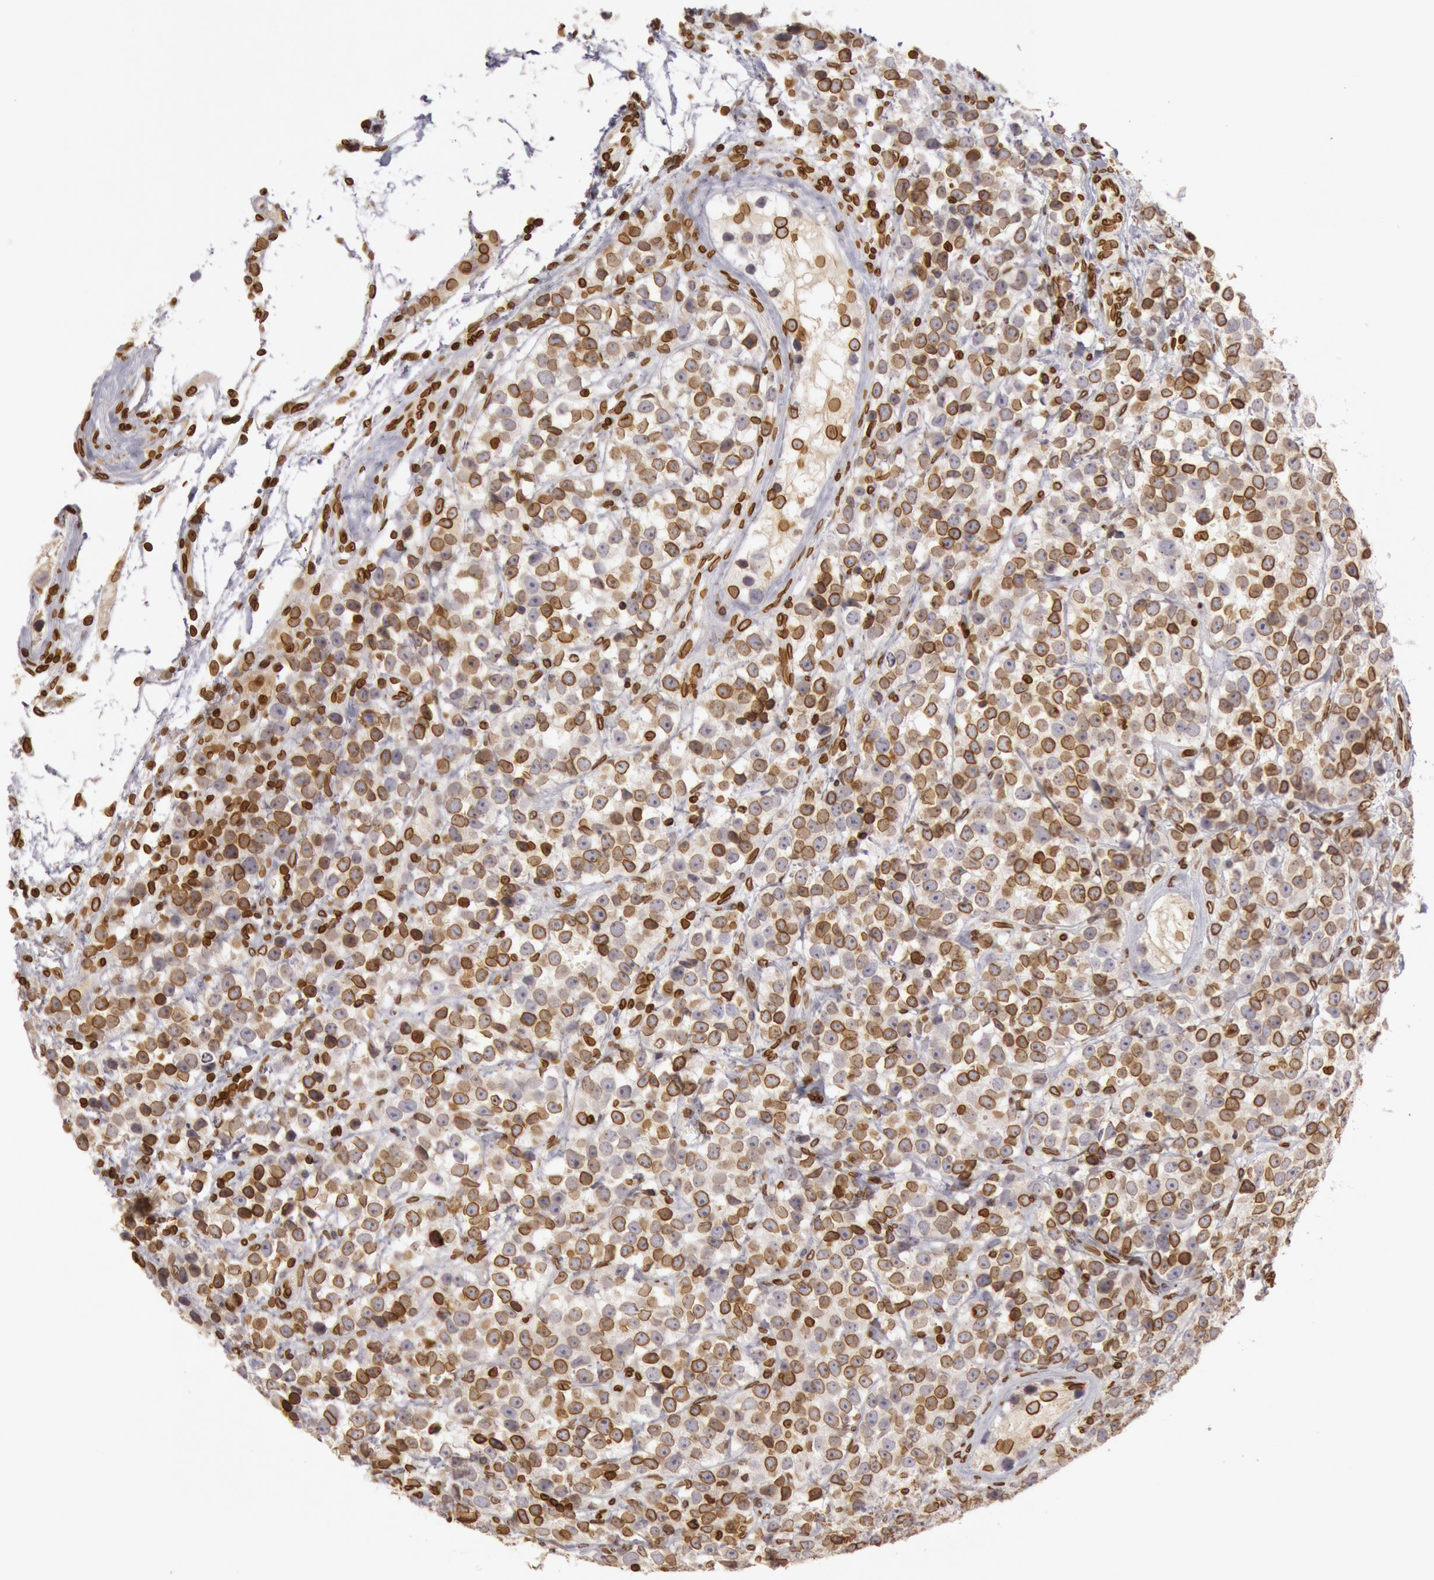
{"staining": {"intensity": "moderate", "quantity": ">75%", "location": "cytoplasmic/membranous,nuclear"}, "tissue": "testis cancer", "cell_type": "Tumor cells", "image_type": "cancer", "snomed": [{"axis": "morphology", "description": "Seminoma, NOS"}, {"axis": "topography", "description": "Testis"}], "caption": "An image showing moderate cytoplasmic/membranous and nuclear positivity in approximately >75% of tumor cells in testis seminoma, as visualized by brown immunohistochemical staining.", "gene": "SUN2", "patient": {"sex": "male", "age": 25}}